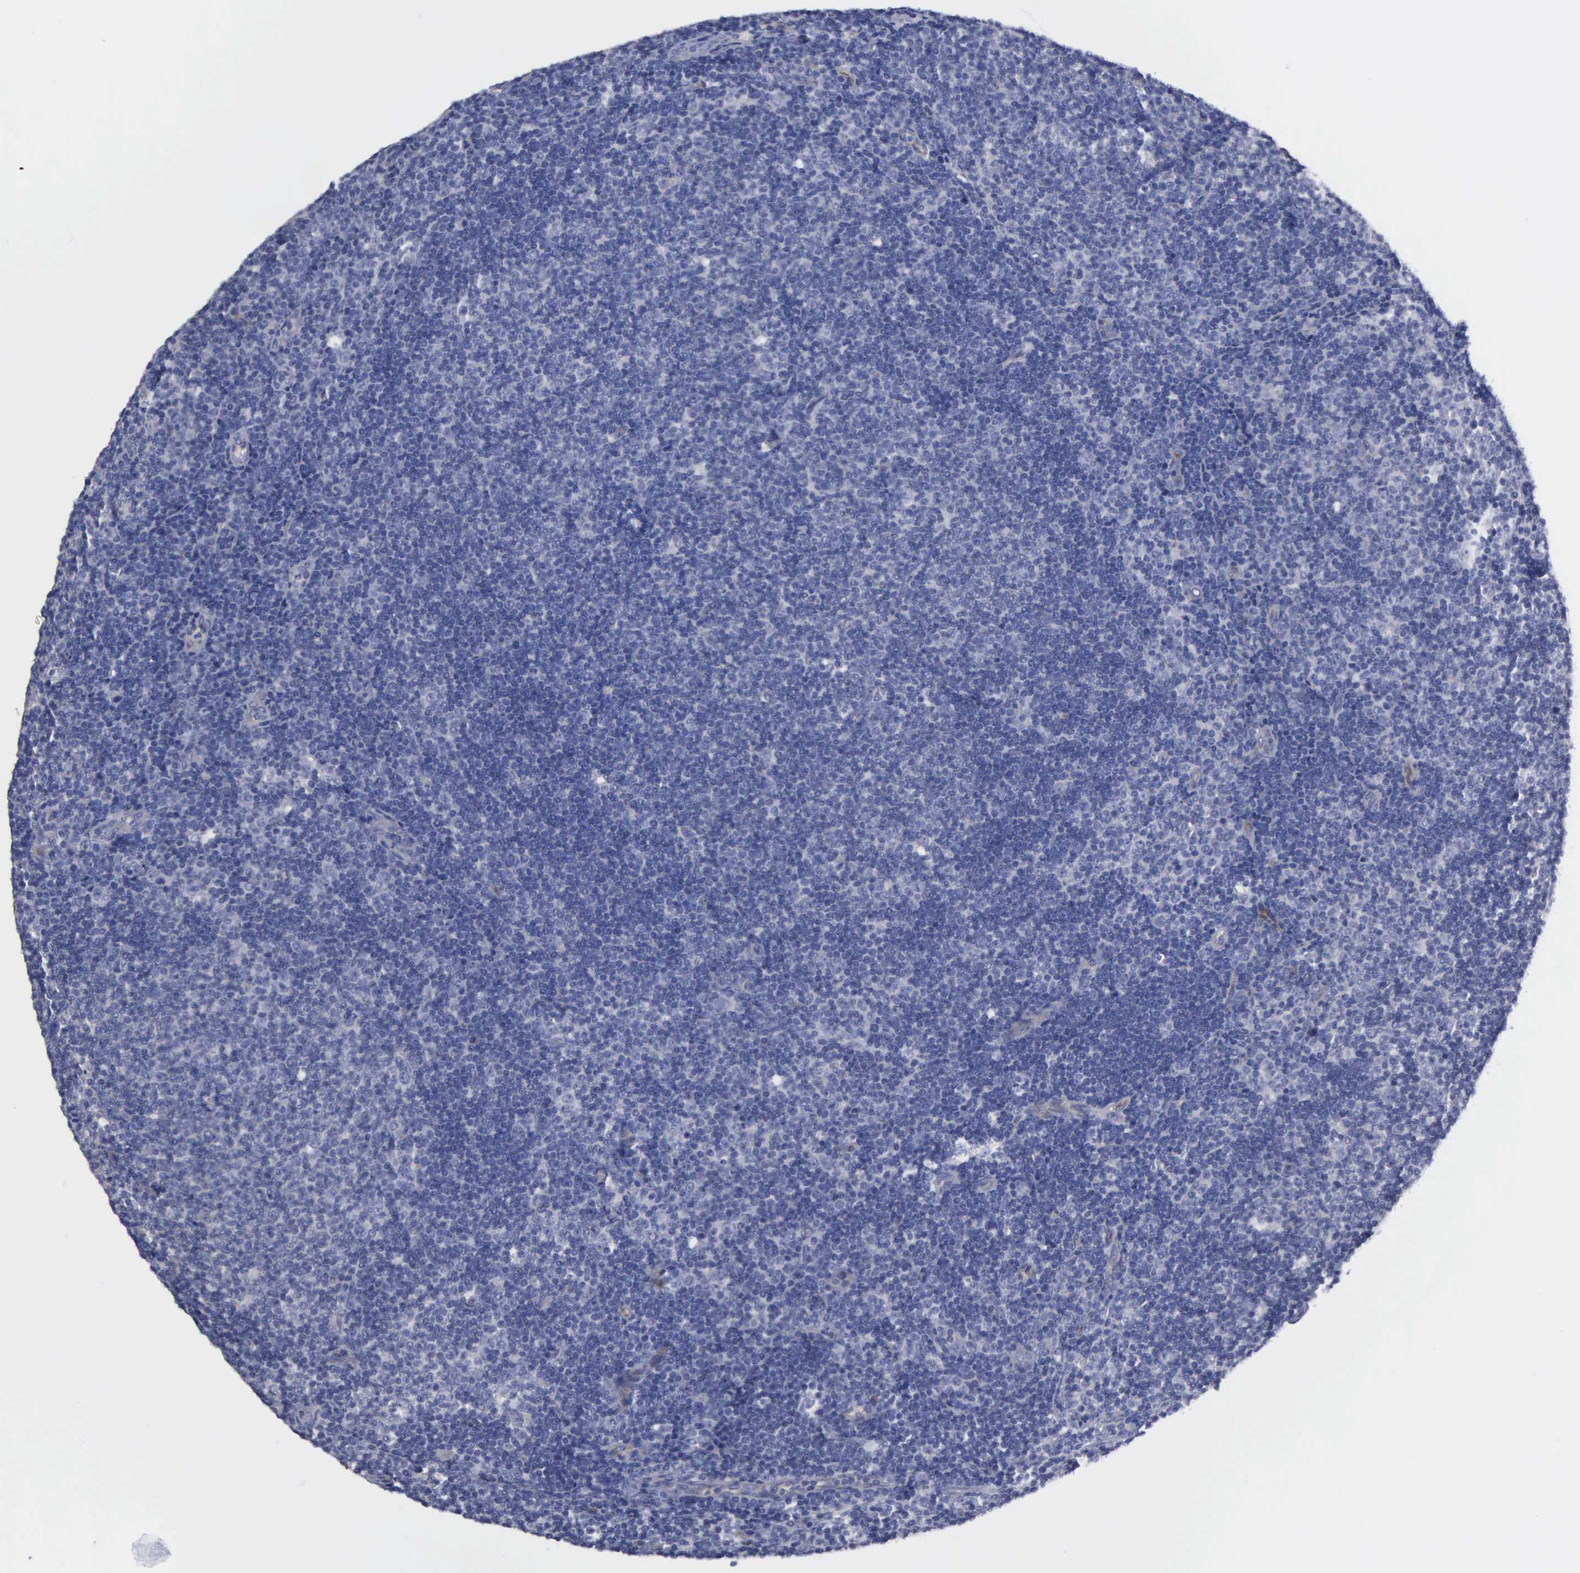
{"staining": {"intensity": "negative", "quantity": "none", "location": "none"}, "tissue": "lymphoma", "cell_type": "Tumor cells", "image_type": "cancer", "snomed": [{"axis": "morphology", "description": "Malignant lymphoma, non-Hodgkin's type, Low grade"}, {"axis": "topography", "description": "Lymph node"}], "caption": "The immunohistochemistry histopathology image has no significant positivity in tumor cells of lymphoma tissue. The staining was performed using DAB (3,3'-diaminobenzidine) to visualize the protein expression in brown, while the nuclei were stained in blue with hematoxylin (Magnification: 20x).", "gene": "RDX", "patient": {"sex": "male", "age": 49}}